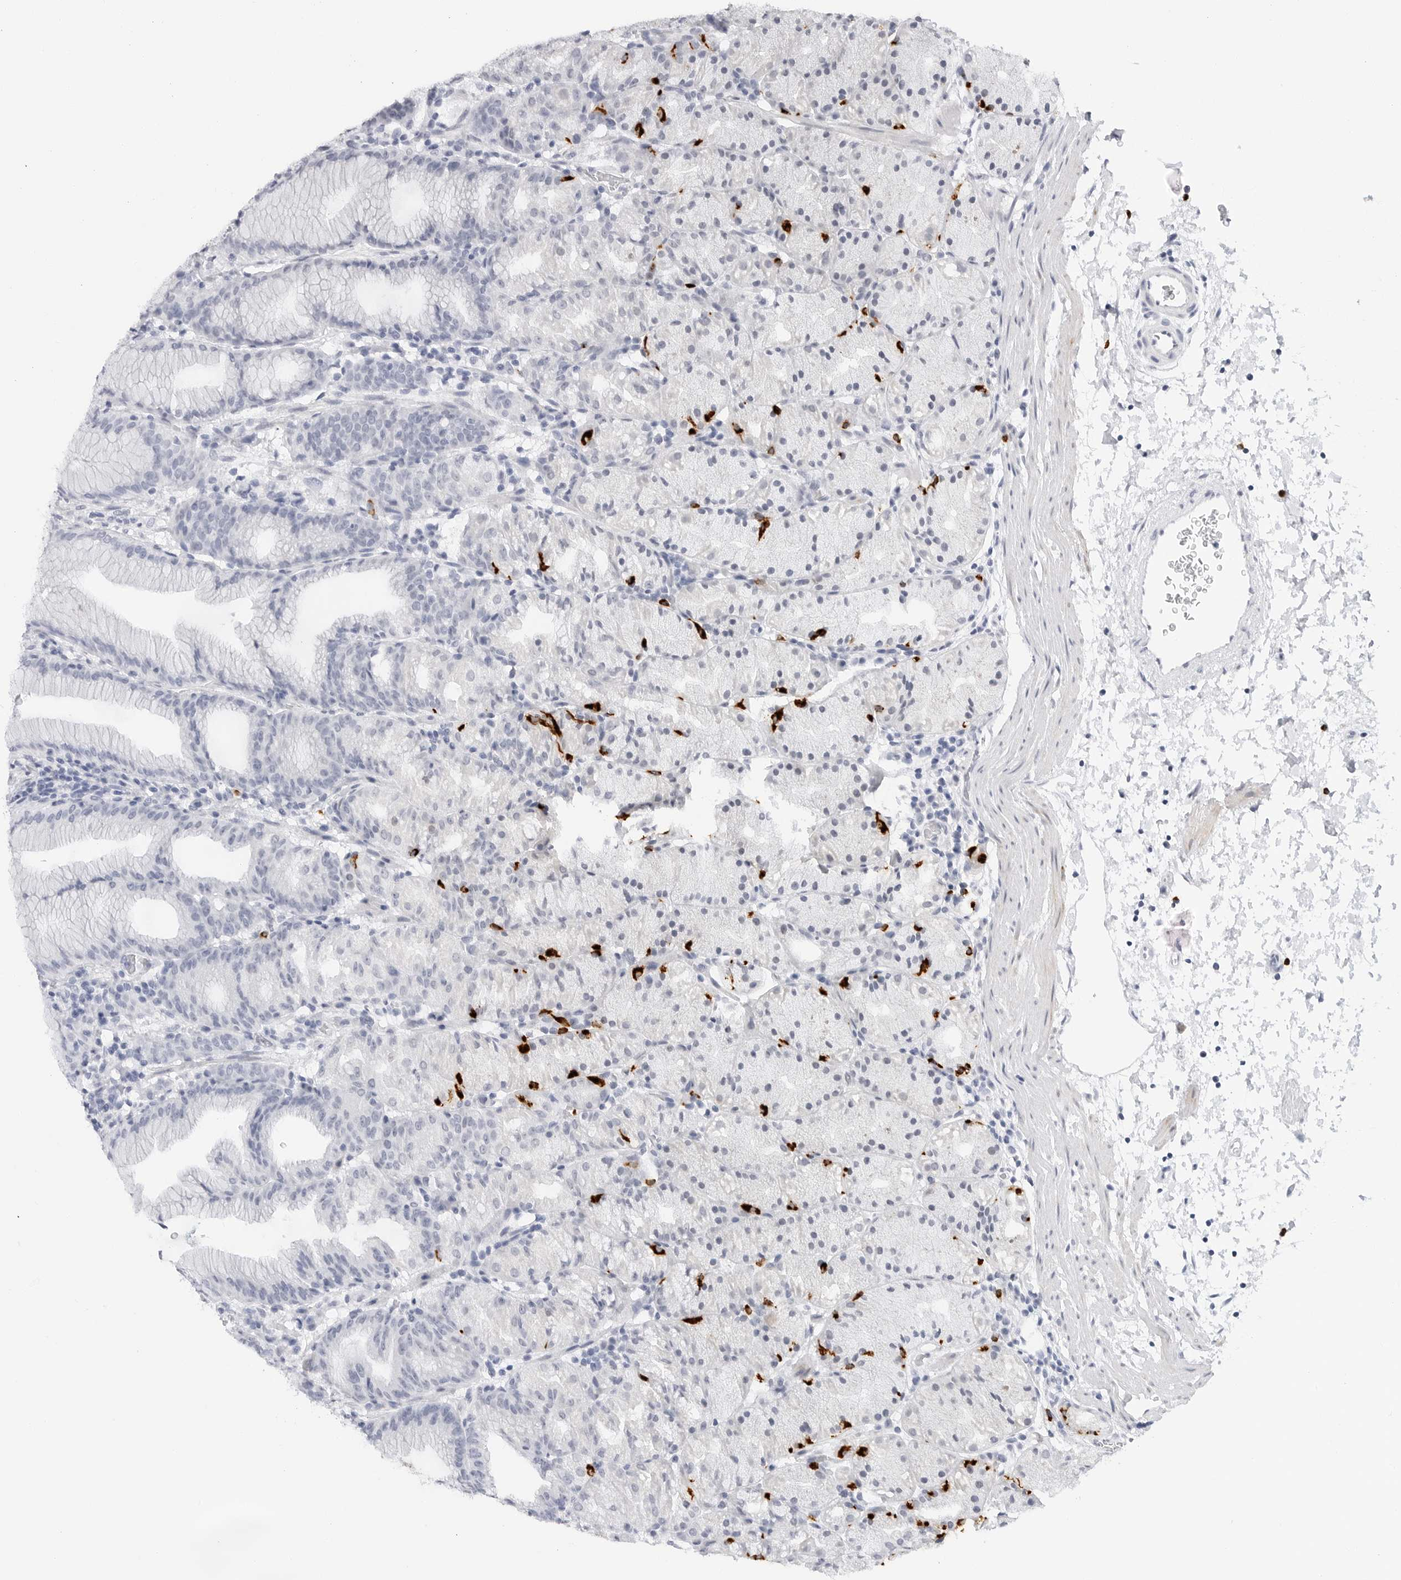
{"staining": {"intensity": "strong", "quantity": "<25%", "location": "cytoplasmic/membranous"}, "tissue": "stomach", "cell_type": "Glandular cells", "image_type": "normal", "snomed": [{"axis": "morphology", "description": "Normal tissue, NOS"}, {"axis": "topography", "description": "Stomach, upper"}], "caption": "Protein staining by immunohistochemistry reveals strong cytoplasmic/membranous positivity in about <25% of glandular cells in normal stomach.", "gene": "HSPB7", "patient": {"sex": "male", "age": 48}}